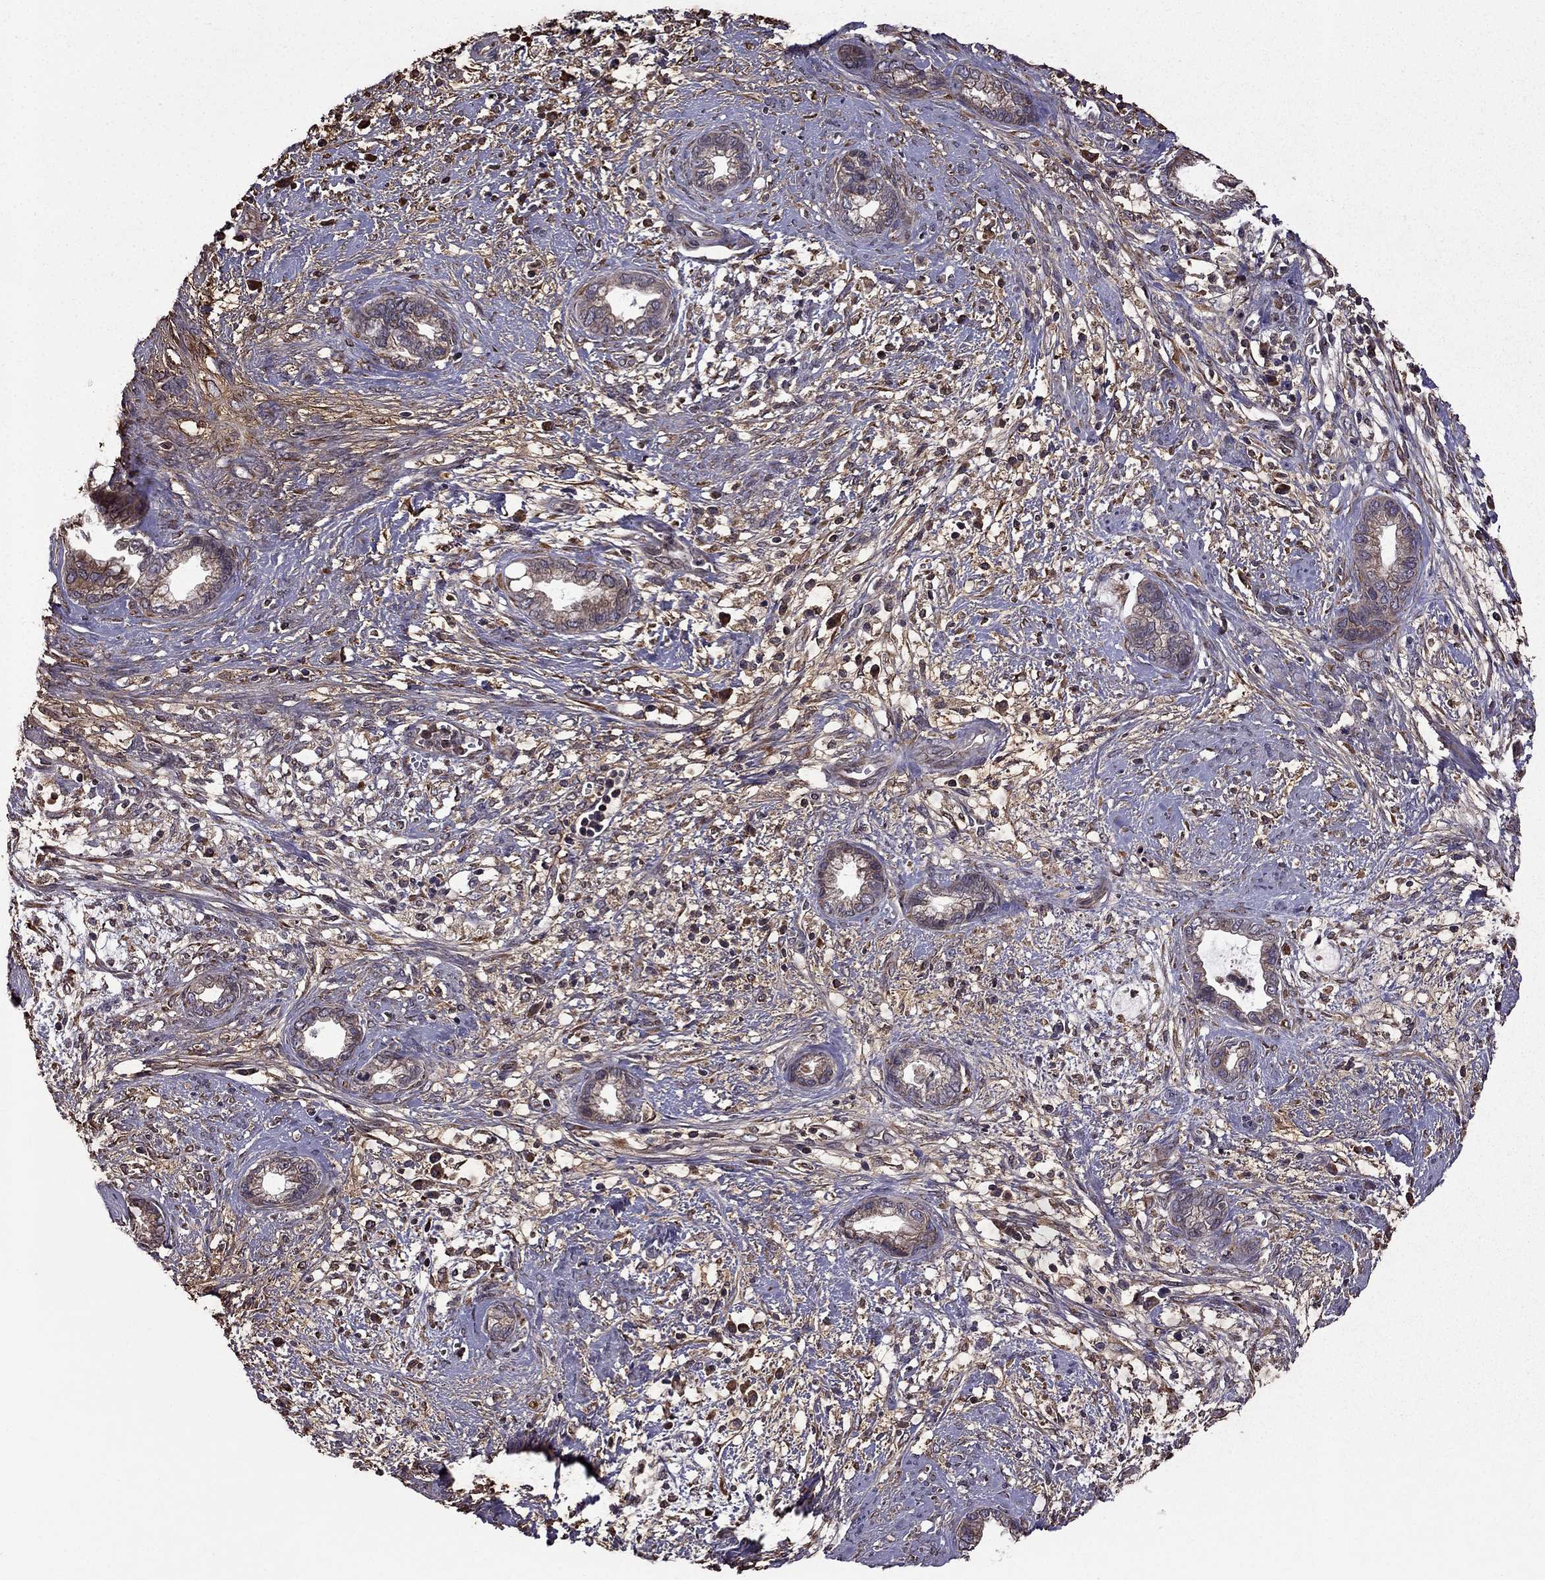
{"staining": {"intensity": "moderate", "quantity": ">75%", "location": "cytoplasmic/membranous"}, "tissue": "cervical cancer", "cell_type": "Tumor cells", "image_type": "cancer", "snomed": [{"axis": "morphology", "description": "Adenocarcinoma, NOS"}, {"axis": "topography", "description": "Cervix"}], "caption": "Cervical cancer stained for a protein (brown) reveals moderate cytoplasmic/membranous positive staining in approximately >75% of tumor cells.", "gene": "IKBIP", "patient": {"sex": "female", "age": 62}}